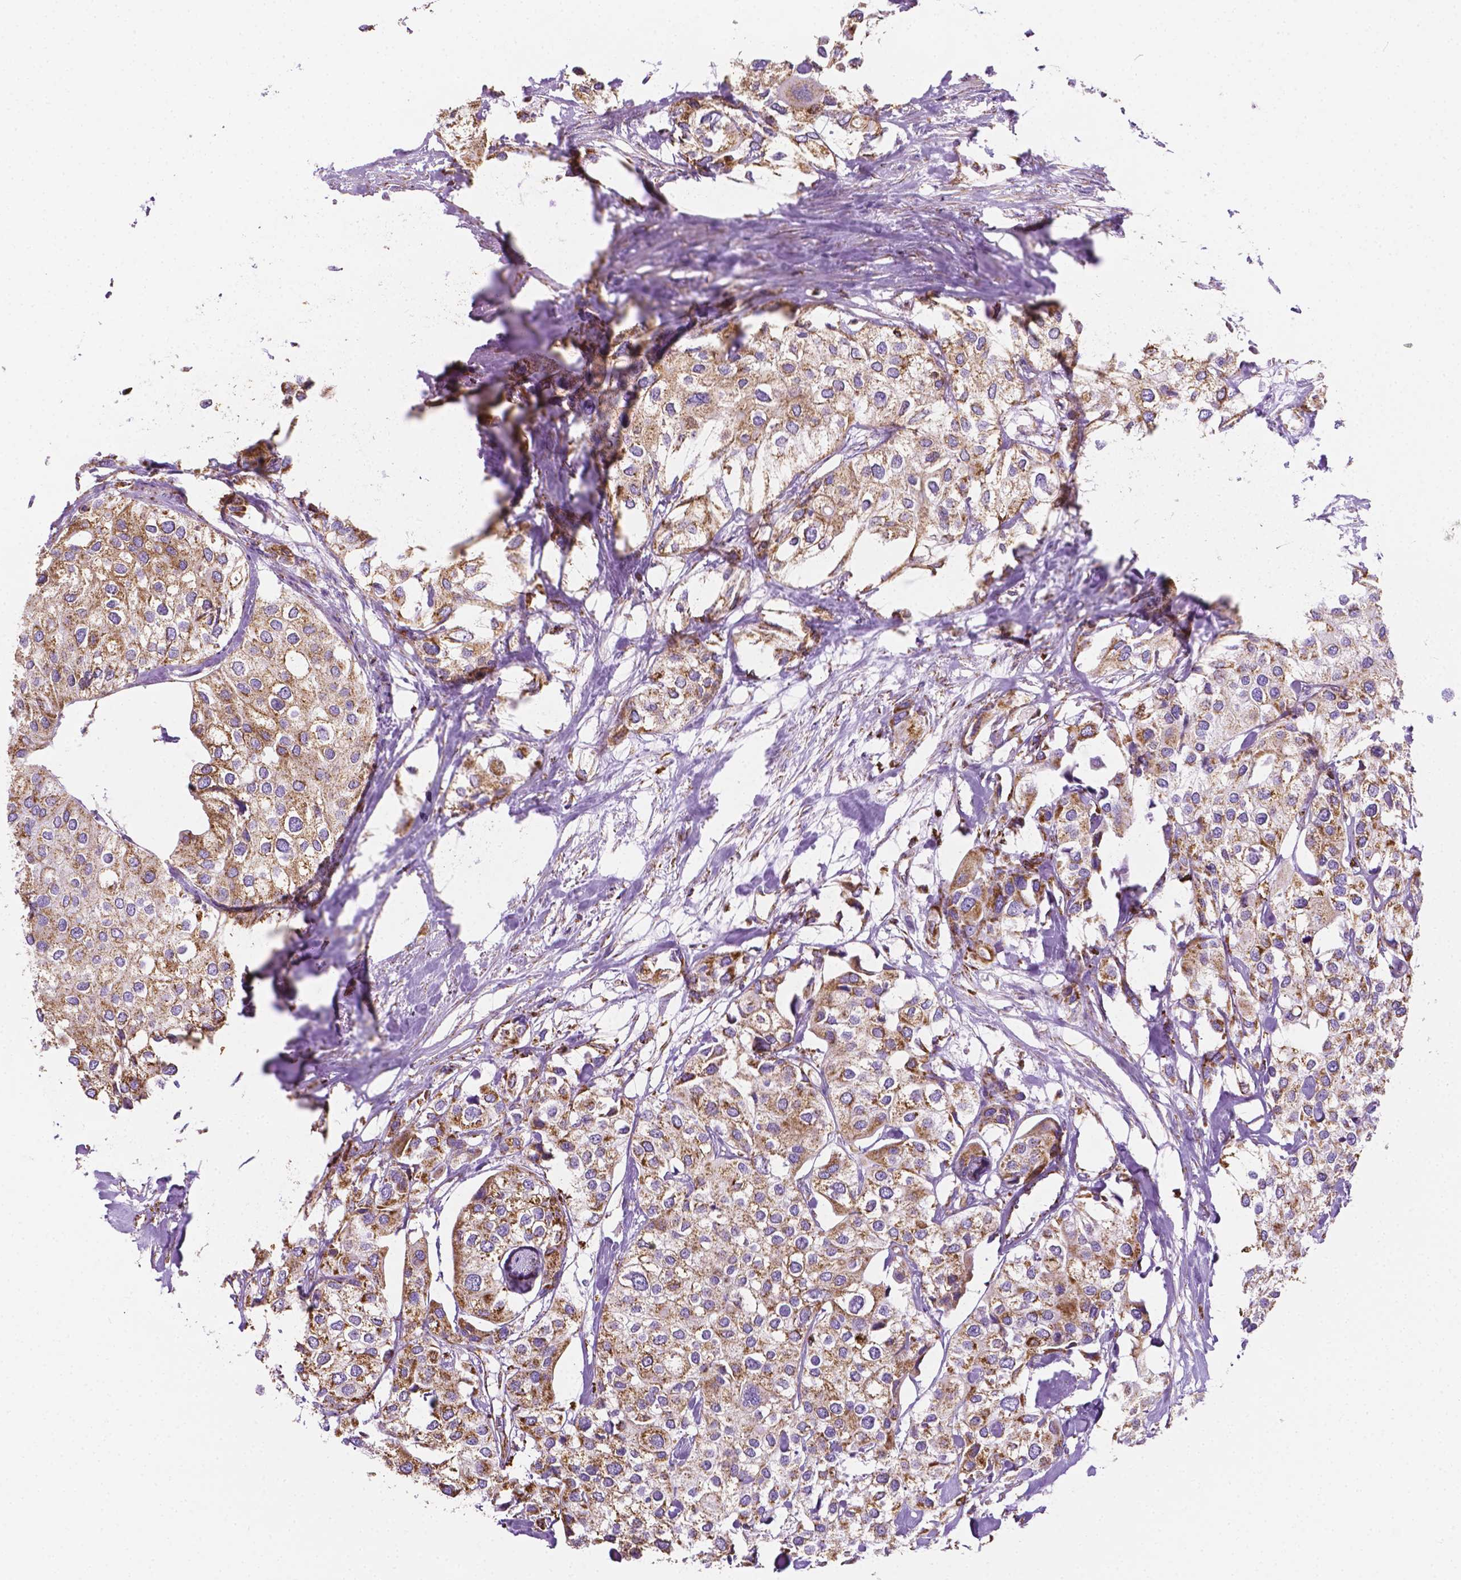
{"staining": {"intensity": "moderate", "quantity": ">75%", "location": "cytoplasmic/membranous"}, "tissue": "urothelial cancer", "cell_type": "Tumor cells", "image_type": "cancer", "snomed": [{"axis": "morphology", "description": "Urothelial carcinoma, High grade"}, {"axis": "topography", "description": "Urinary bladder"}], "caption": "Urothelial carcinoma (high-grade) stained with a brown dye reveals moderate cytoplasmic/membranous positive staining in about >75% of tumor cells.", "gene": "RMDN3", "patient": {"sex": "male", "age": 64}}